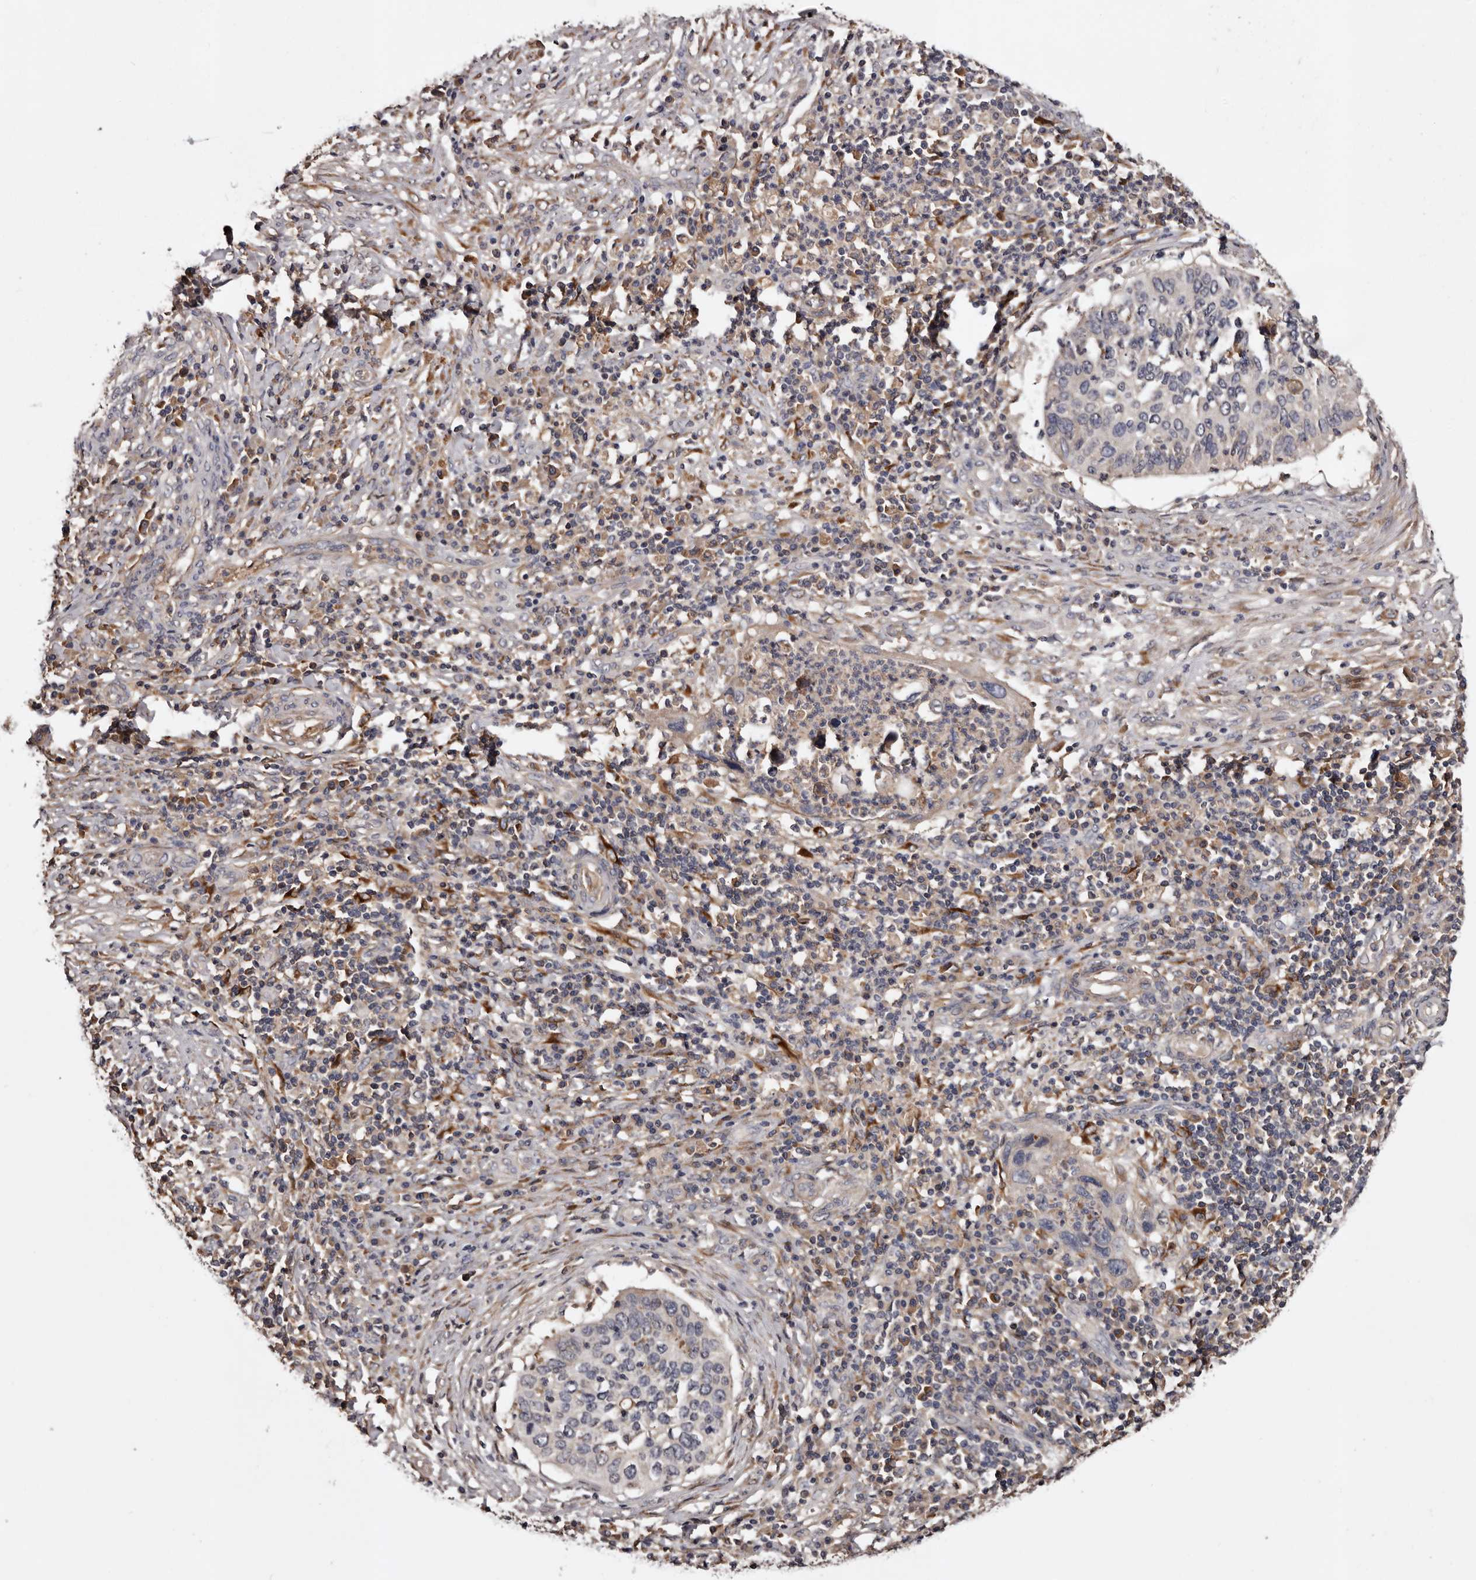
{"staining": {"intensity": "negative", "quantity": "none", "location": "none"}, "tissue": "cervical cancer", "cell_type": "Tumor cells", "image_type": "cancer", "snomed": [{"axis": "morphology", "description": "Squamous cell carcinoma, NOS"}, {"axis": "topography", "description": "Cervix"}], "caption": "DAB immunohistochemical staining of cervical cancer (squamous cell carcinoma) displays no significant expression in tumor cells. The staining is performed using DAB brown chromogen with nuclei counter-stained in using hematoxylin.", "gene": "CYP1B1", "patient": {"sex": "female", "age": 38}}